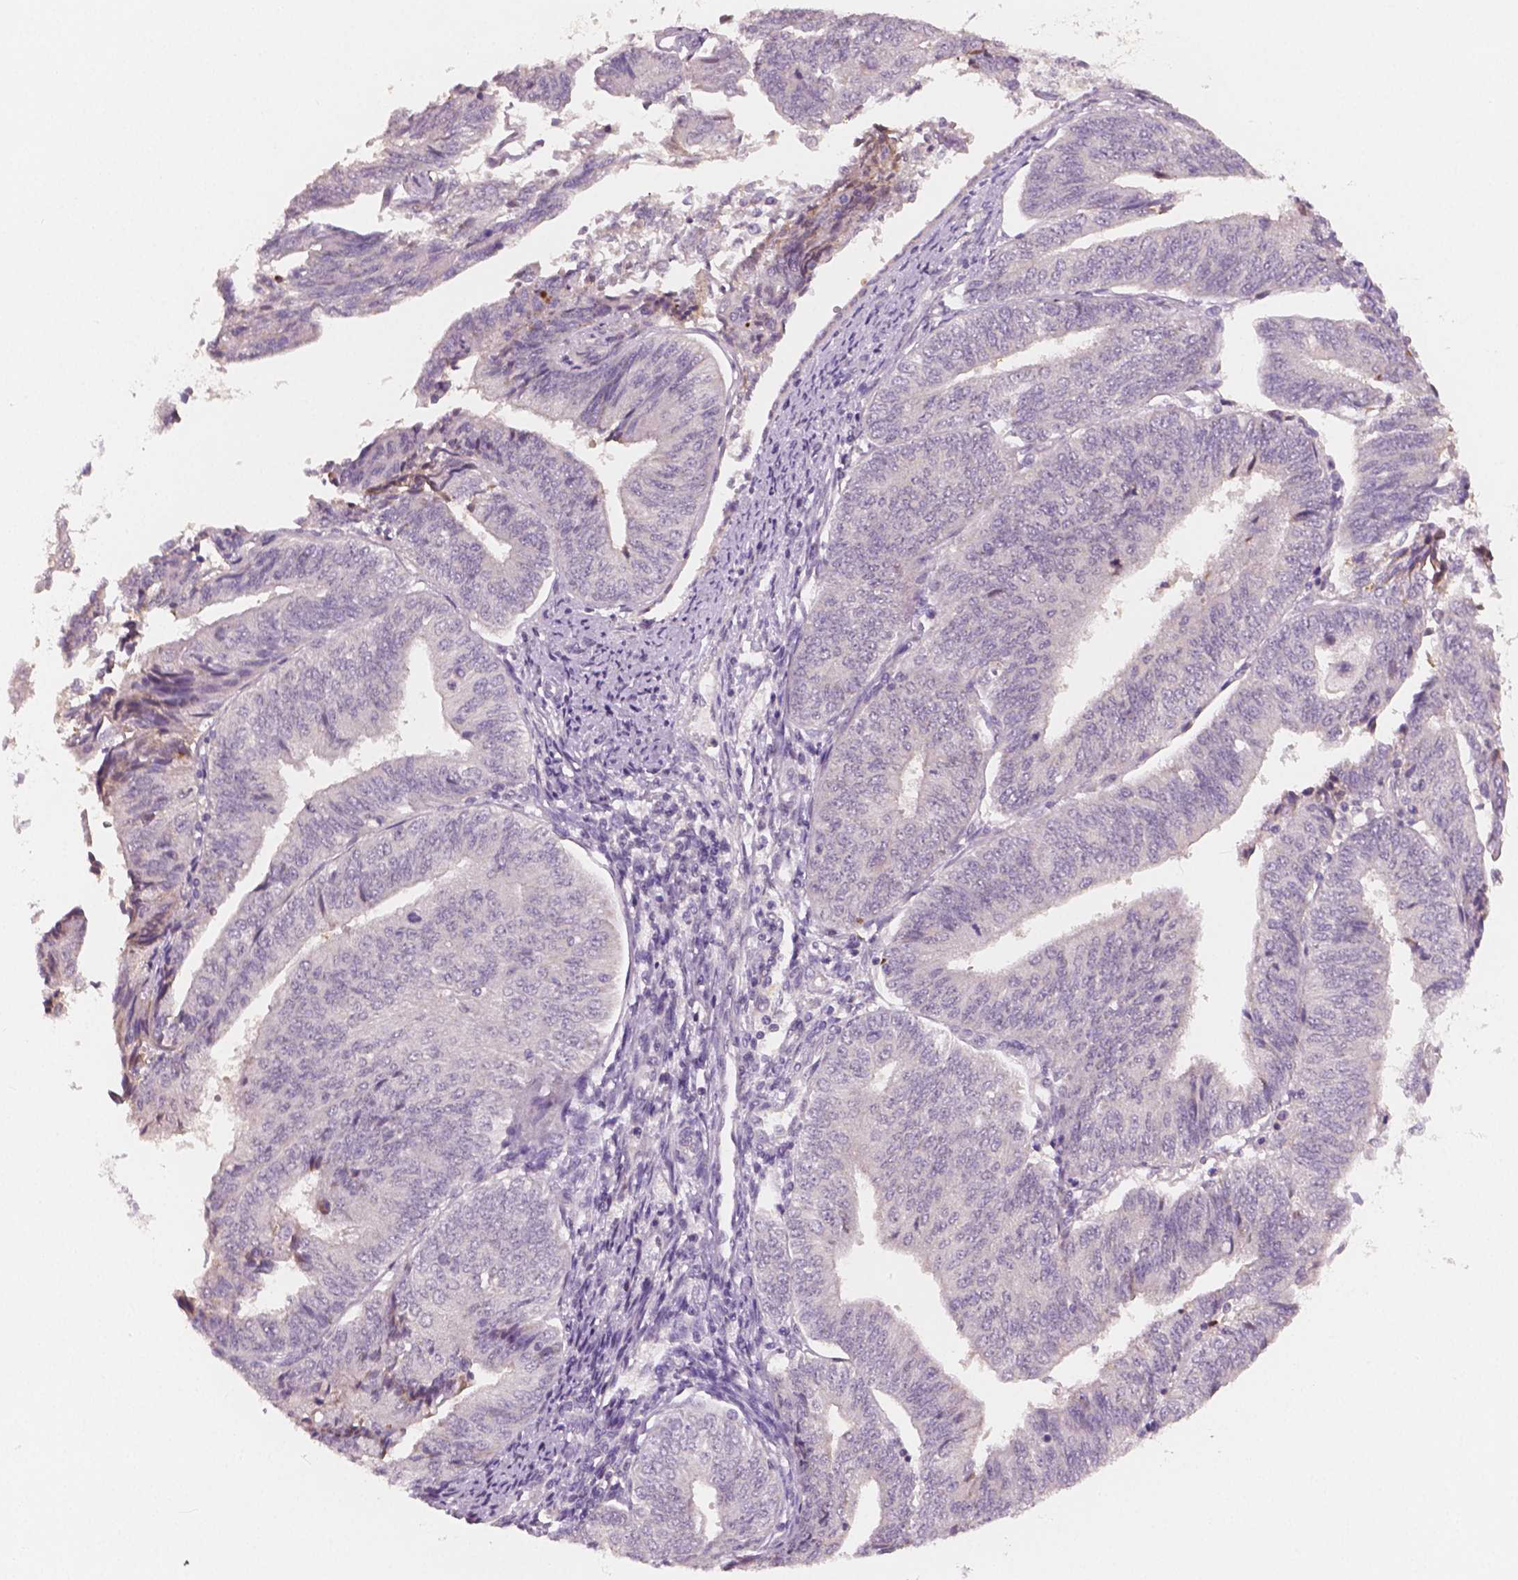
{"staining": {"intensity": "negative", "quantity": "none", "location": "none"}, "tissue": "endometrial cancer", "cell_type": "Tumor cells", "image_type": "cancer", "snomed": [{"axis": "morphology", "description": "Adenocarcinoma, NOS"}, {"axis": "topography", "description": "Endometrium"}], "caption": "This histopathology image is of endometrial cancer (adenocarcinoma) stained with IHC to label a protein in brown with the nuclei are counter-stained blue. There is no expression in tumor cells.", "gene": "APOA4", "patient": {"sex": "female", "age": 58}}